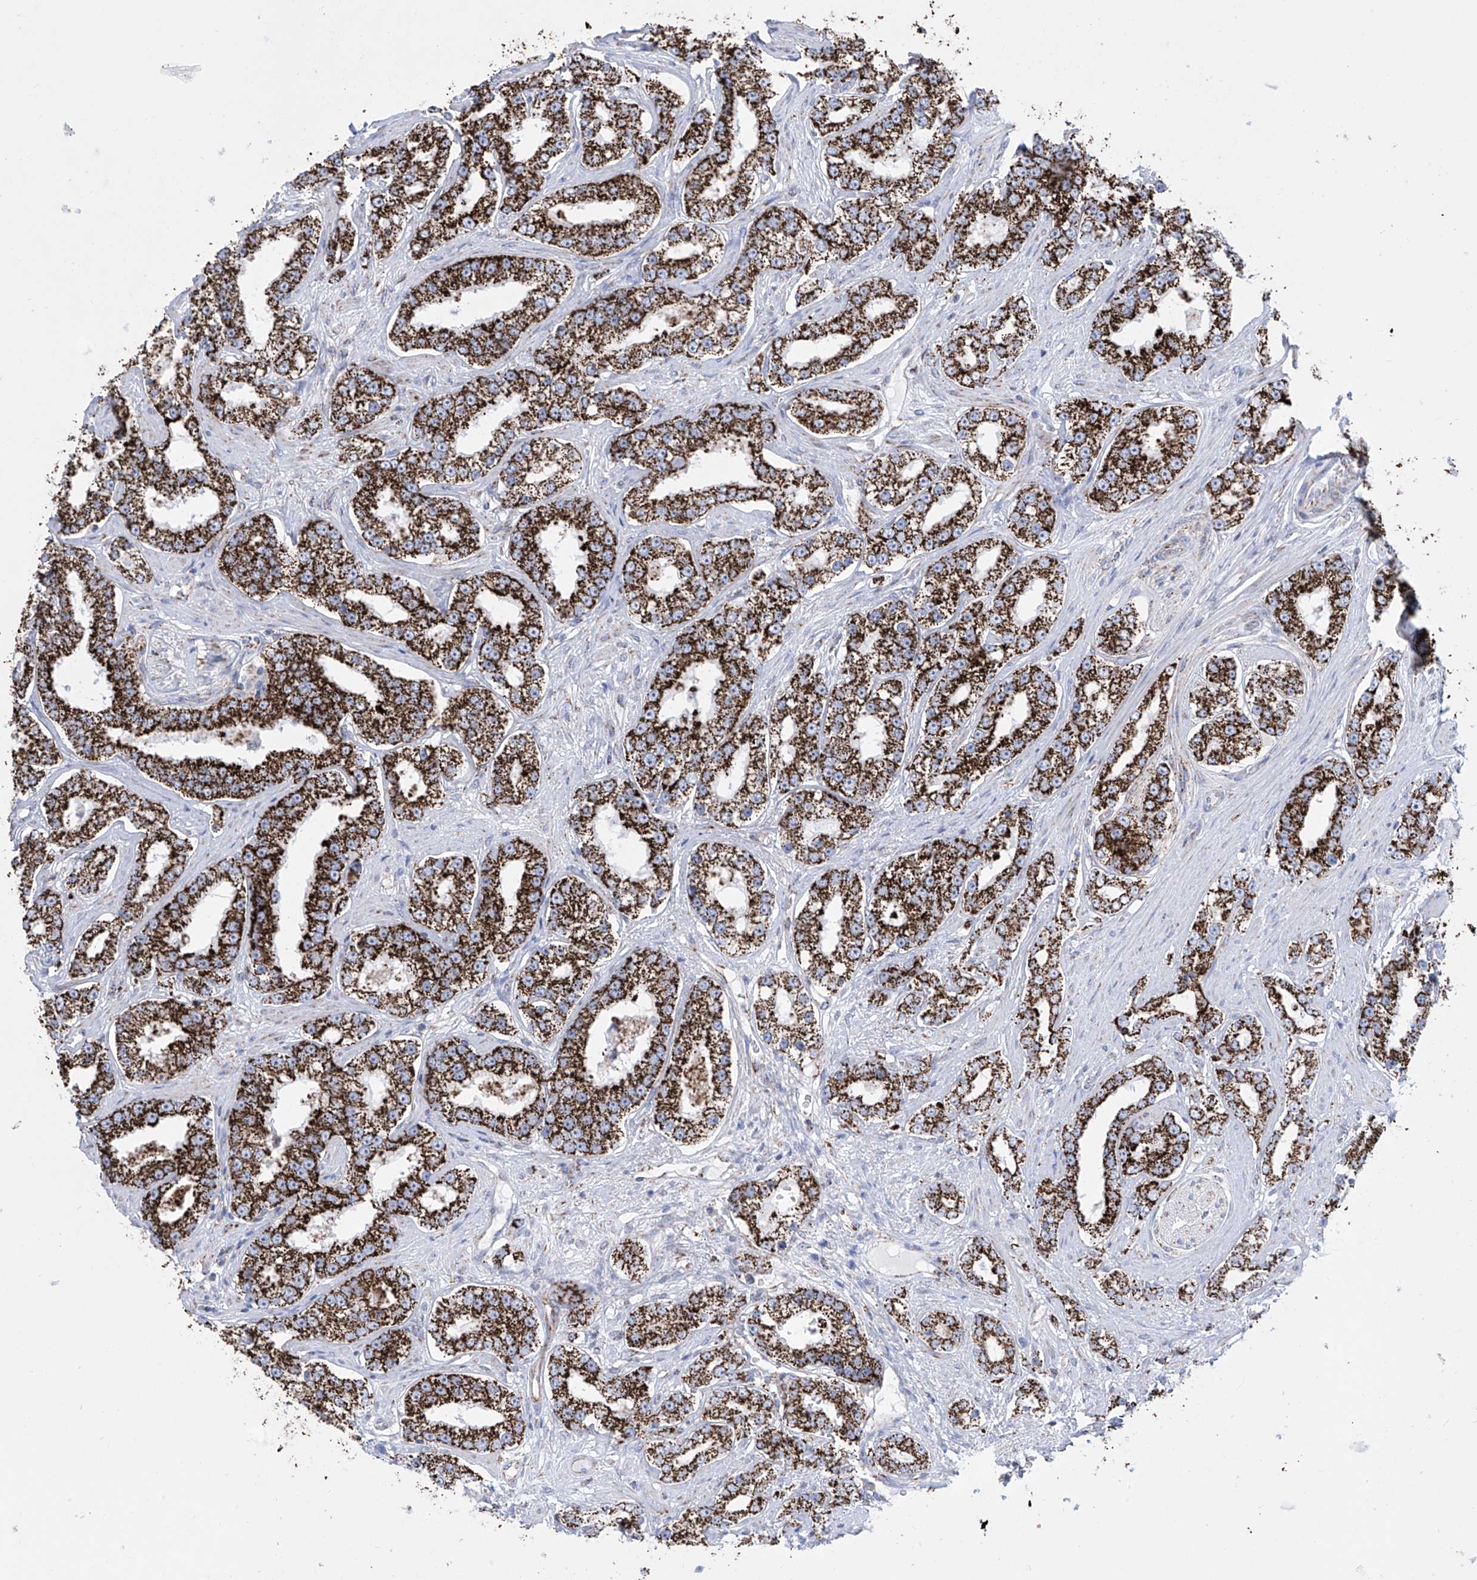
{"staining": {"intensity": "strong", "quantity": ">75%", "location": "cytoplasmic/membranous"}, "tissue": "prostate cancer", "cell_type": "Tumor cells", "image_type": "cancer", "snomed": [{"axis": "morphology", "description": "Normal tissue, NOS"}, {"axis": "morphology", "description": "Adenocarcinoma, High grade"}, {"axis": "topography", "description": "Prostate"}], "caption": "Immunohistochemical staining of human prostate cancer exhibits strong cytoplasmic/membranous protein positivity in approximately >75% of tumor cells. Using DAB (3,3'-diaminobenzidine) (brown) and hematoxylin (blue) stains, captured at high magnification using brightfield microscopy.", "gene": "ALDH6A1", "patient": {"sex": "male", "age": 83}}